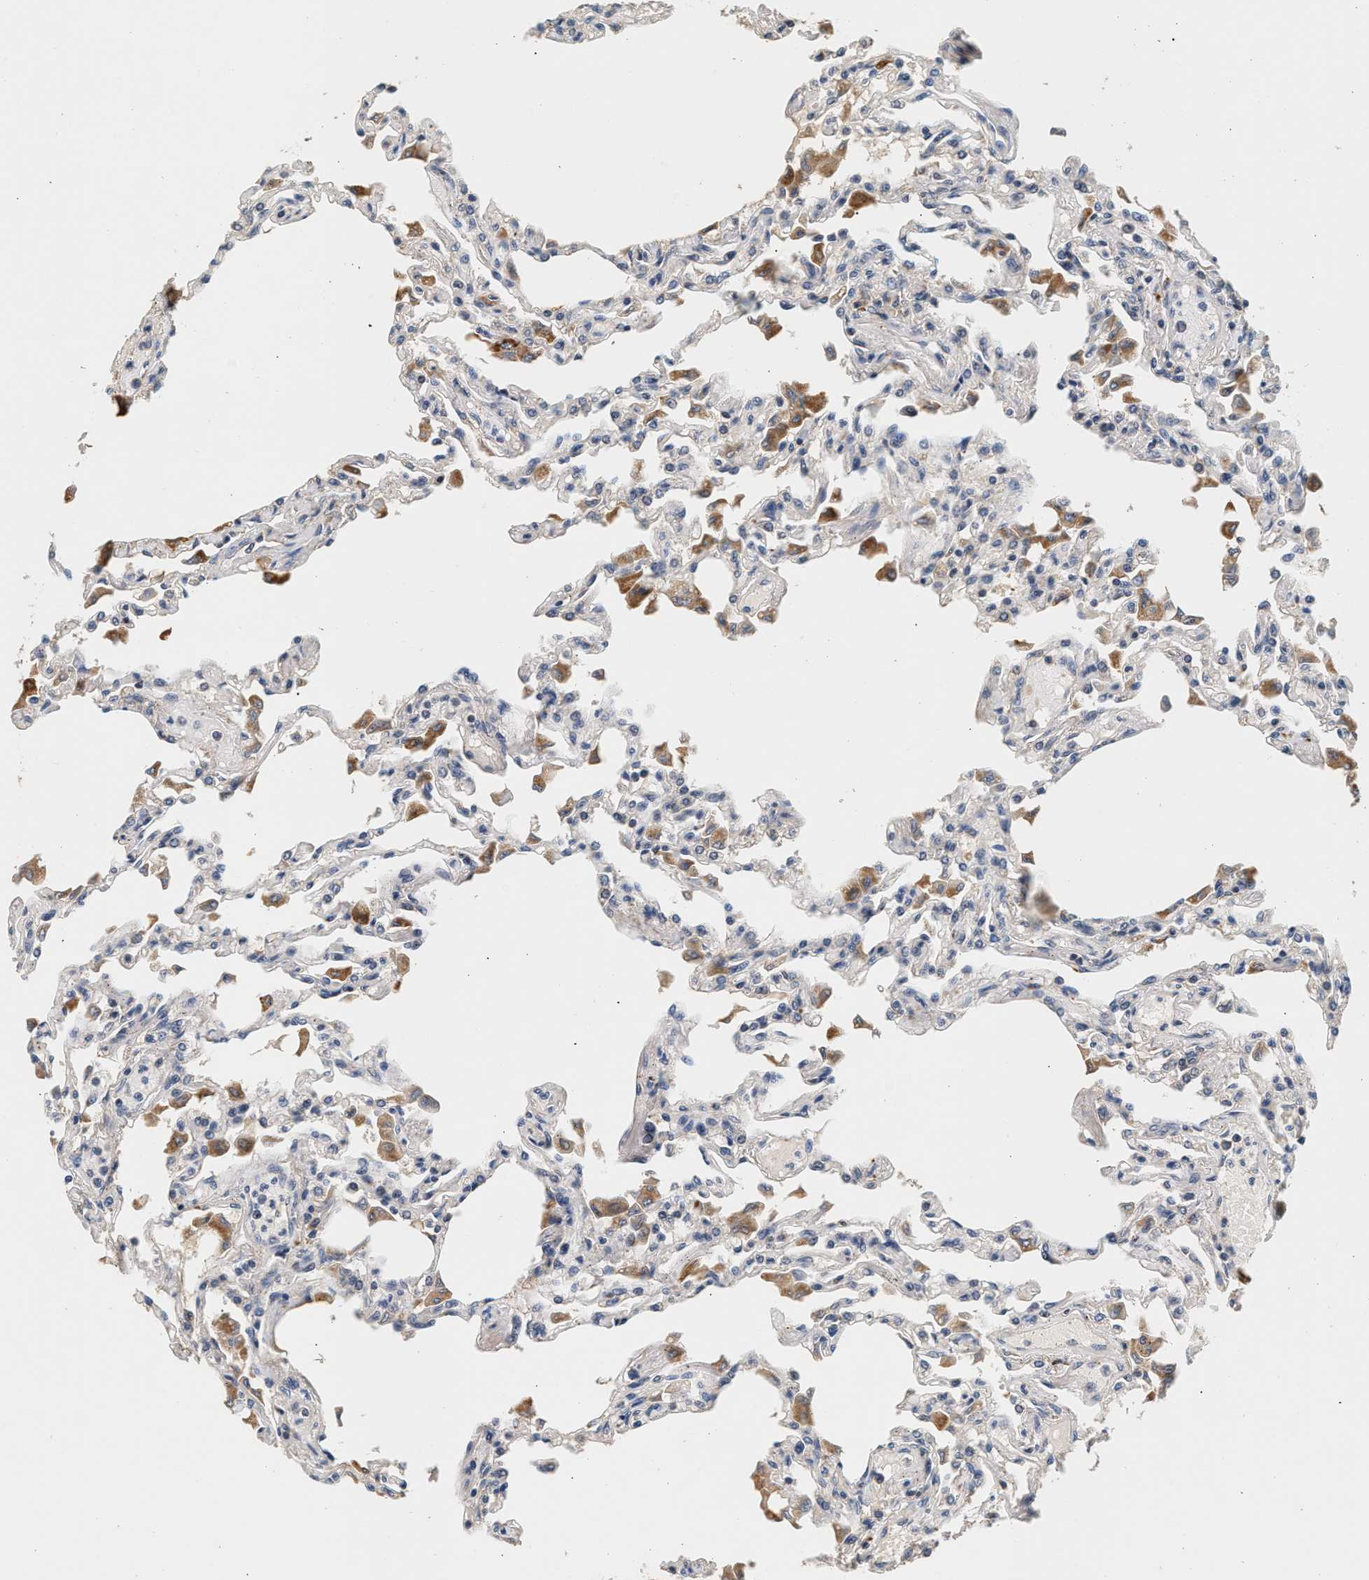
{"staining": {"intensity": "negative", "quantity": "none", "location": "none"}, "tissue": "lung", "cell_type": "Alveolar cells", "image_type": "normal", "snomed": [{"axis": "morphology", "description": "Normal tissue, NOS"}, {"axis": "topography", "description": "Bronchus"}, {"axis": "topography", "description": "Lung"}], "caption": "The photomicrograph displays no significant staining in alveolar cells of lung.", "gene": "PTGR3", "patient": {"sex": "female", "age": 49}}